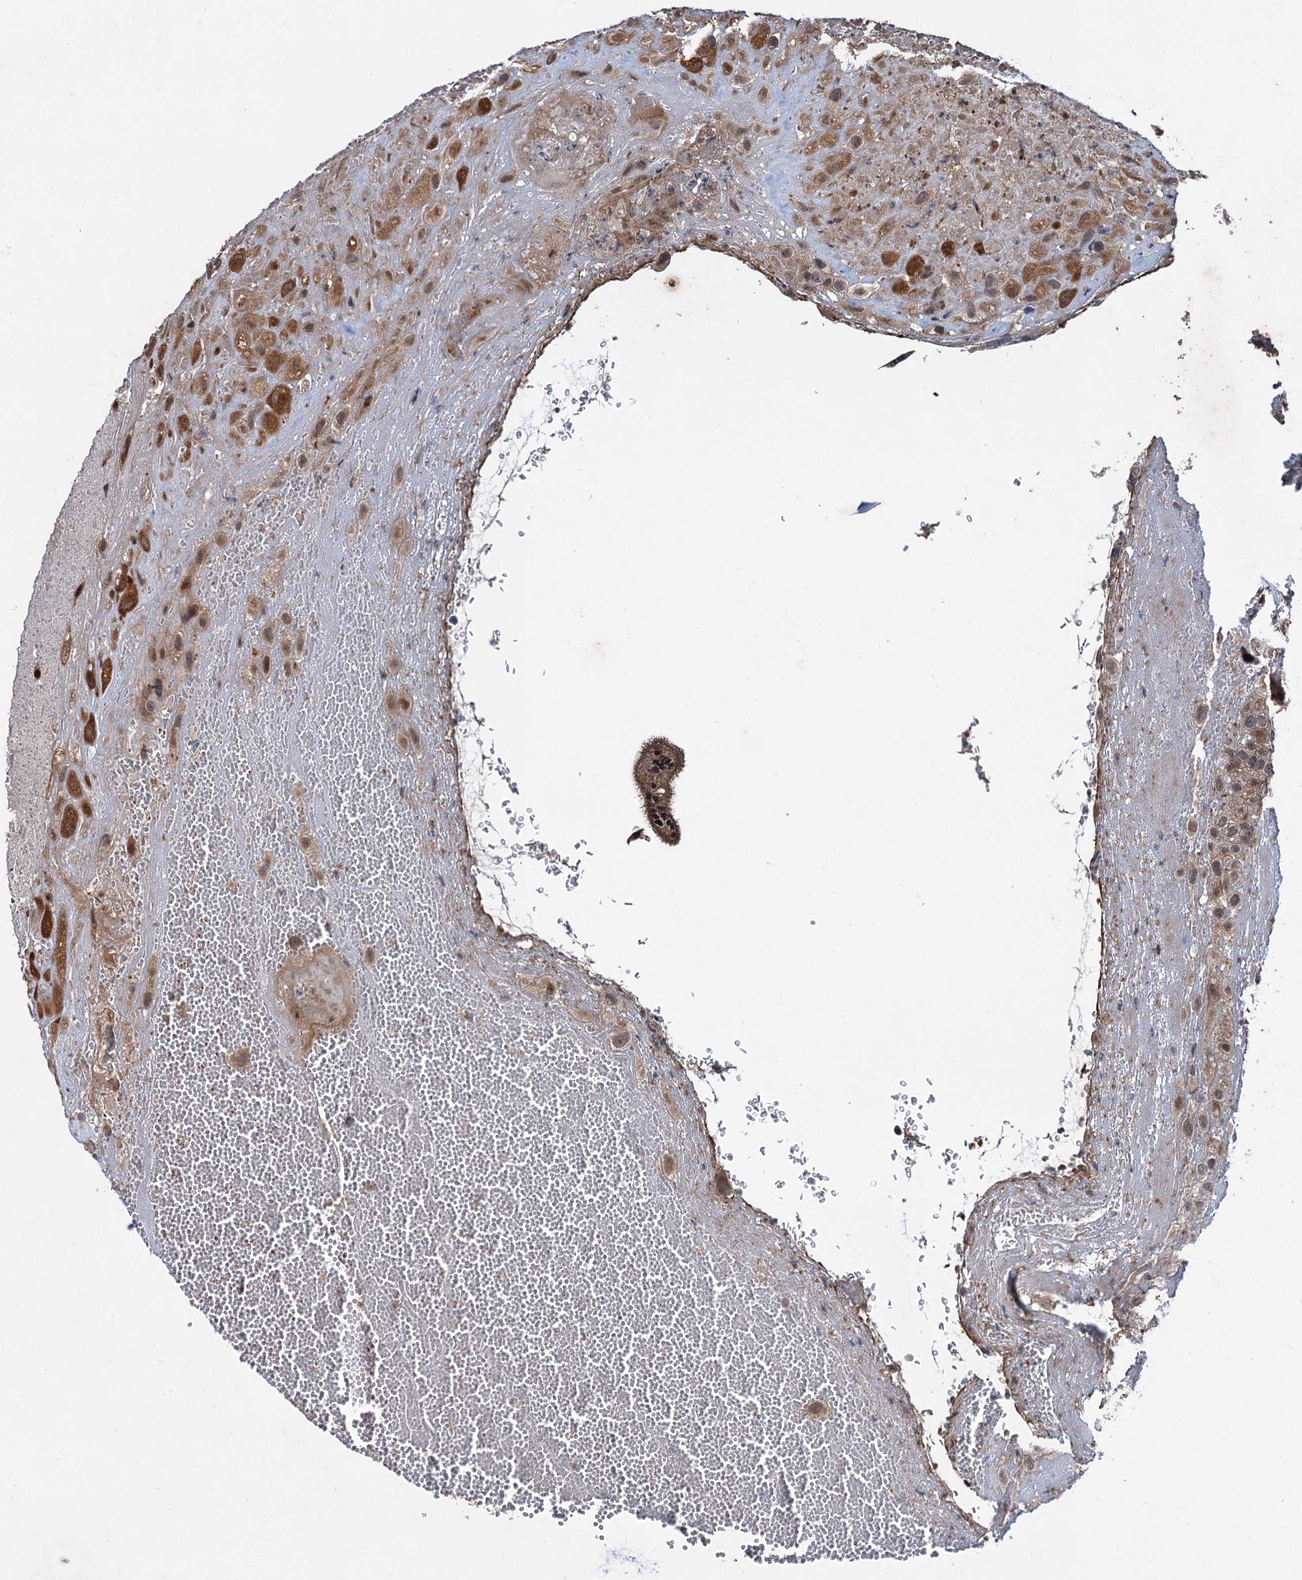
{"staining": {"intensity": "strong", "quantity": "25%-75%", "location": "cytoplasmic/membranous"}, "tissue": "placenta", "cell_type": "Decidual cells", "image_type": "normal", "snomed": [{"axis": "morphology", "description": "Normal tissue, NOS"}, {"axis": "topography", "description": "Placenta"}], "caption": "Brown immunohistochemical staining in benign human placenta shows strong cytoplasmic/membranous positivity in about 25%-75% of decidual cells. The staining was performed using DAB (3,3'-diaminobenzidine), with brown indicating positive protein expression. Nuclei are stained blue with hematoxylin.", "gene": "REP15", "patient": {"sex": "female", "age": 35}}